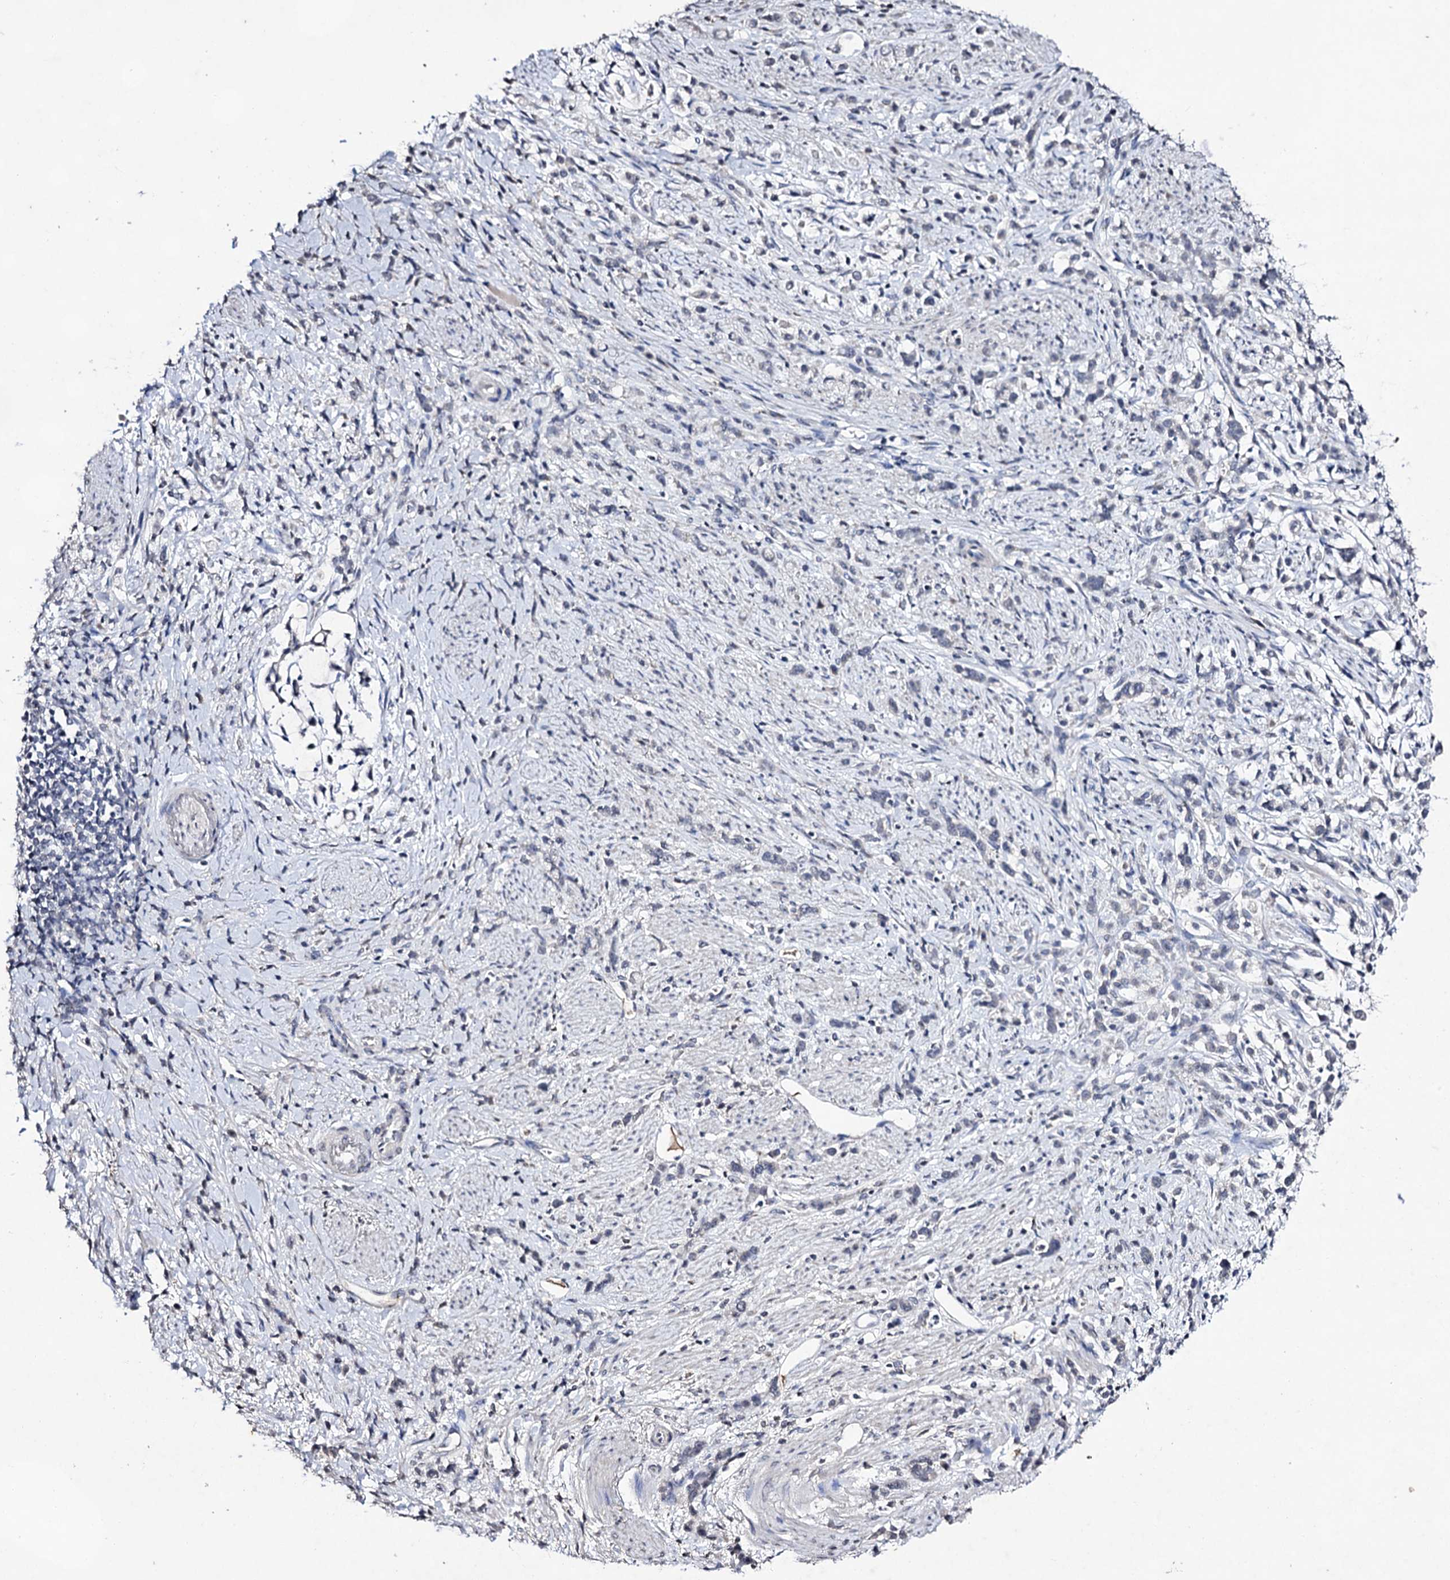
{"staining": {"intensity": "negative", "quantity": "none", "location": "none"}, "tissue": "stomach cancer", "cell_type": "Tumor cells", "image_type": "cancer", "snomed": [{"axis": "morphology", "description": "Adenocarcinoma, NOS"}, {"axis": "topography", "description": "Stomach"}], "caption": "Adenocarcinoma (stomach) was stained to show a protein in brown. There is no significant staining in tumor cells.", "gene": "PLIN1", "patient": {"sex": "female", "age": 60}}